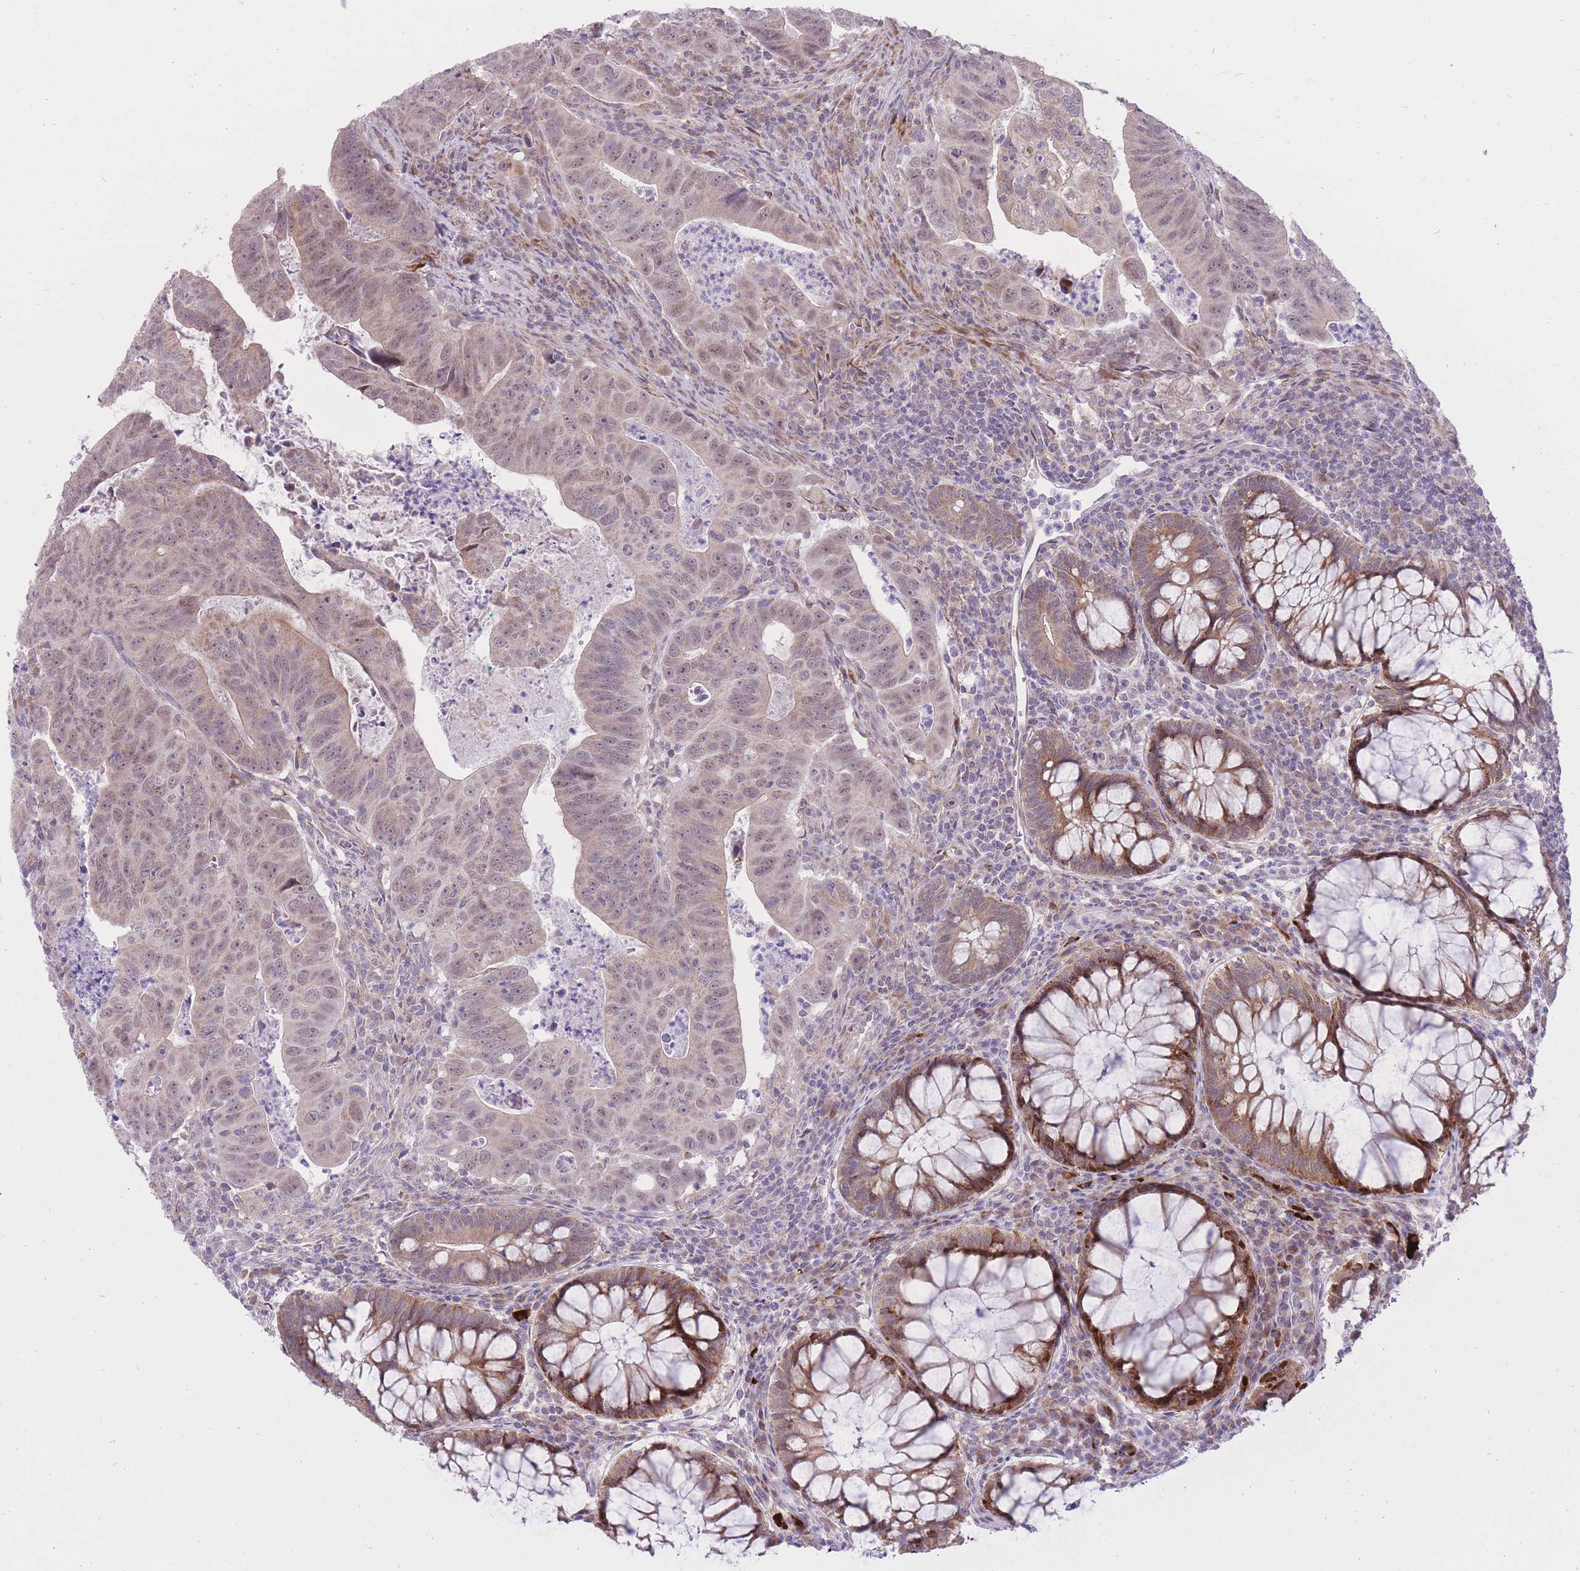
{"staining": {"intensity": "weak", "quantity": "25%-75%", "location": "nuclear"}, "tissue": "colorectal cancer", "cell_type": "Tumor cells", "image_type": "cancer", "snomed": [{"axis": "morphology", "description": "Adenocarcinoma, NOS"}, {"axis": "topography", "description": "Rectum"}], "caption": "Weak nuclear protein expression is identified in about 25%-75% of tumor cells in colorectal cancer (adenocarcinoma).", "gene": "SLC4A4", "patient": {"sex": "male", "age": 69}}